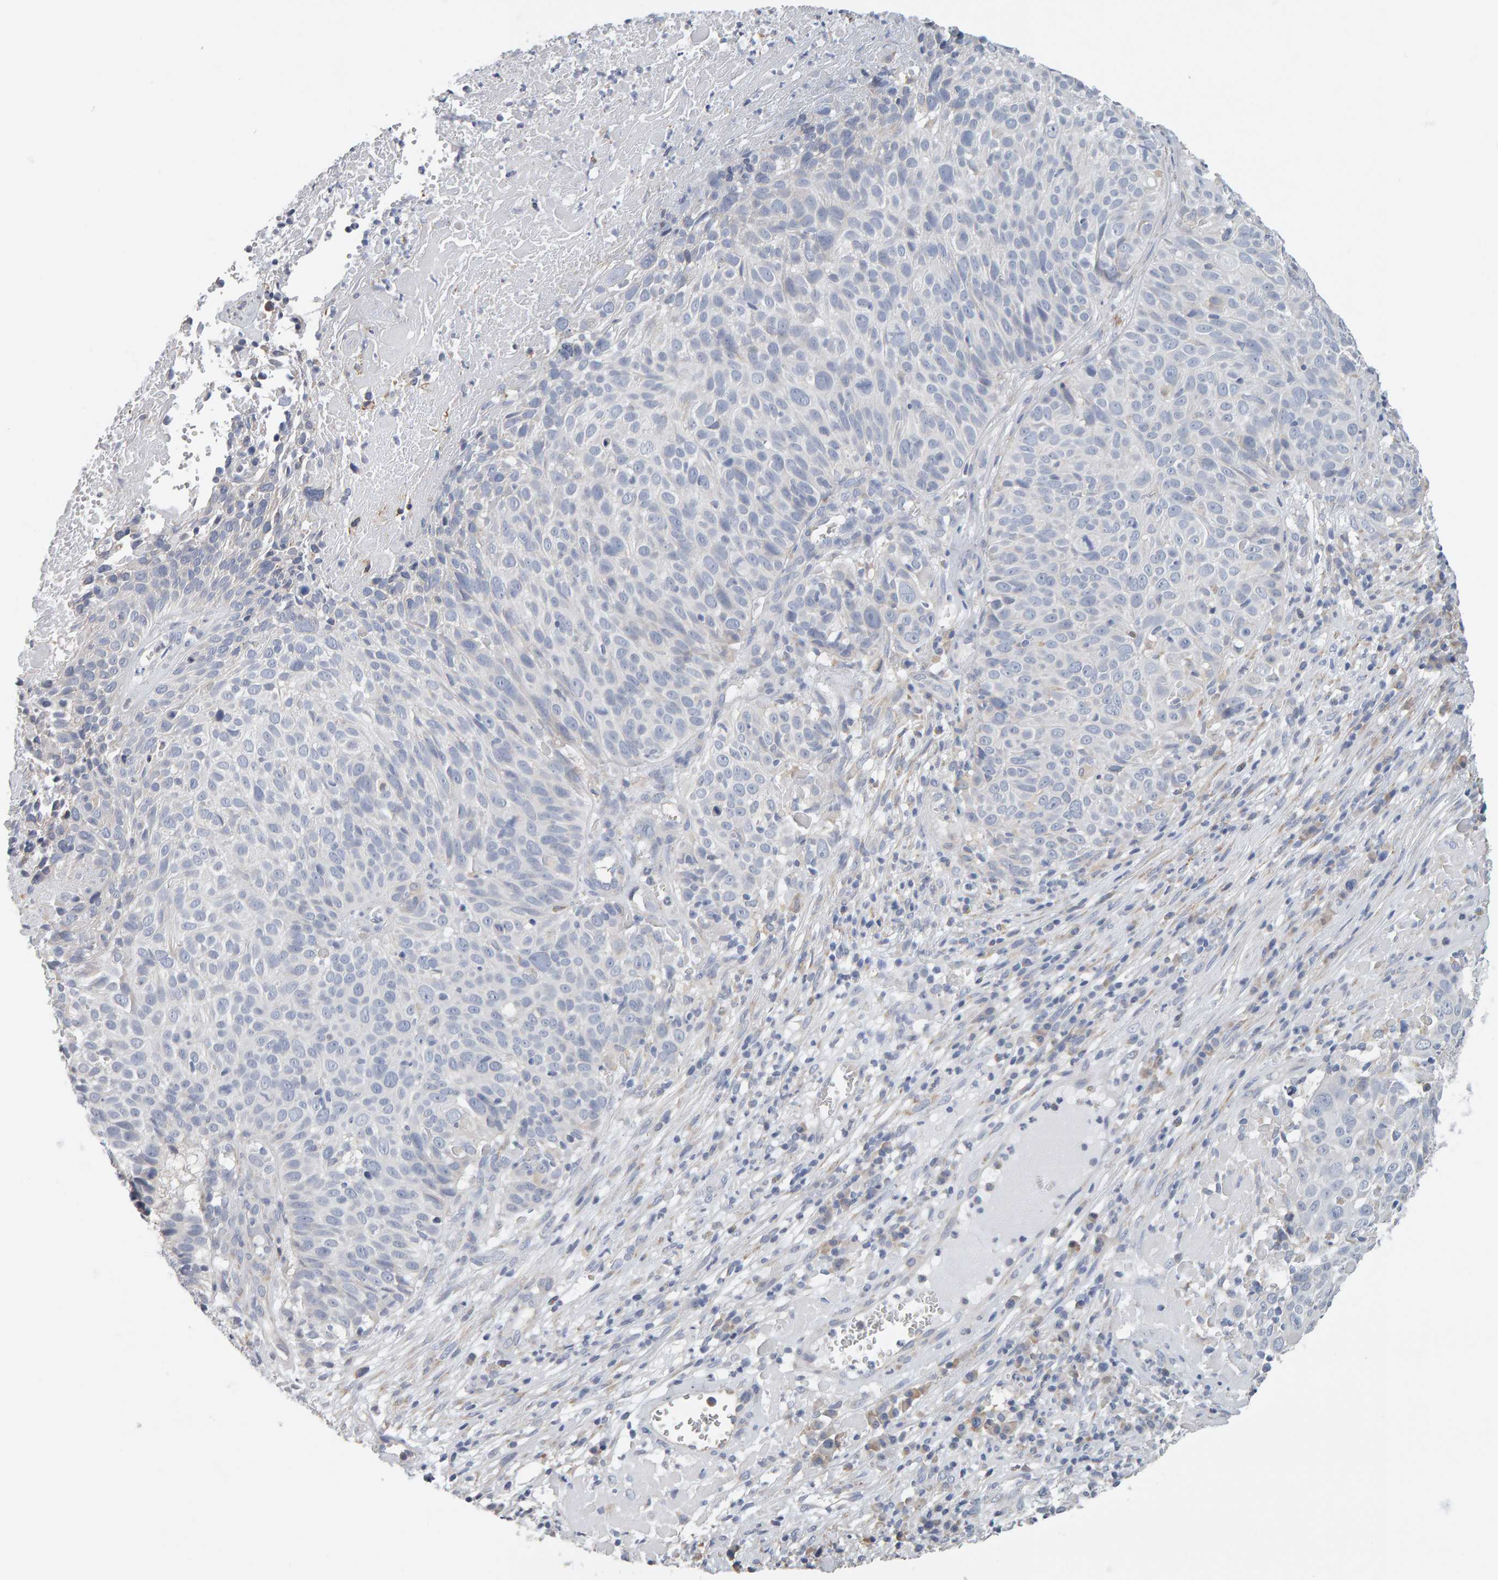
{"staining": {"intensity": "negative", "quantity": "none", "location": "none"}, "tissue": "cervical cancer", "cell_type": "Tumor cells", "image_type": "cancer", "snomed": [{"axis": "morphology", "description": "Squamous cell carcinoma, NOS"}, {"axis": "topography", "description": "Cervix"}], "caption": "IHC photomicrograph of neoplastic tissue: human squamous cell carcinoma (cervical) stained with DAB demonstrates no significant protein staining in tumor cells.", "gene": "ADHFE1", "patient": {"sex": "female", "age": 74}}